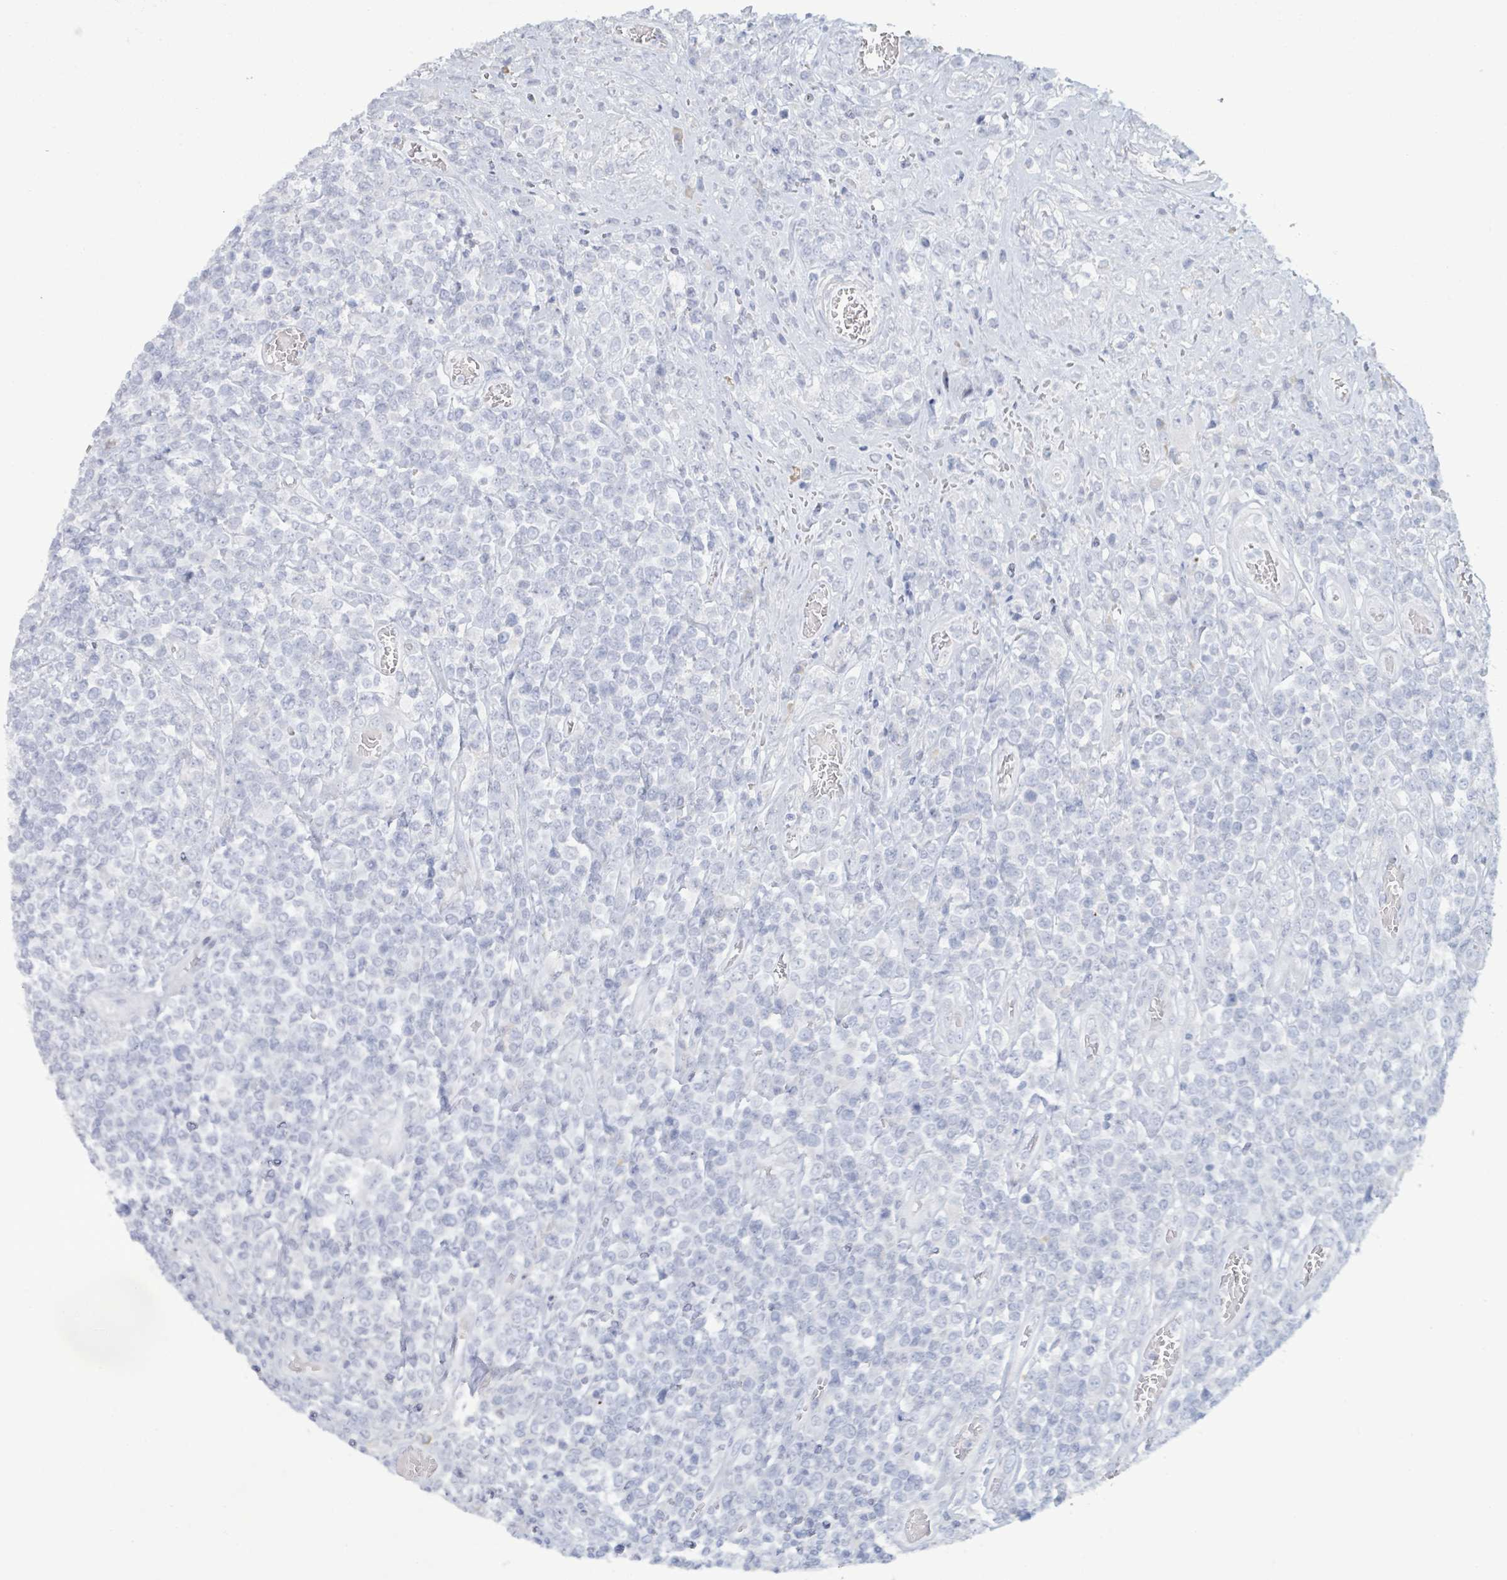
{"staining": {"intensity": "negative", "quantity": "none", "location": "none"}, "tissue": "lymphoma", "cell_type": "Tumor cells", "image_type": "cancer", "snomed": [{"axis": "morphology", "description": "Malignant lymphoma, non-Hodgkin's type, High grade"}, {"axis": "topography", "description": "Soft tissue"}], "caption": "The micrograph reveals no significant expression in tumor cells of lymphoma.", "gene": "PGA3", "patient": {"sex": "female", "age": 56}}